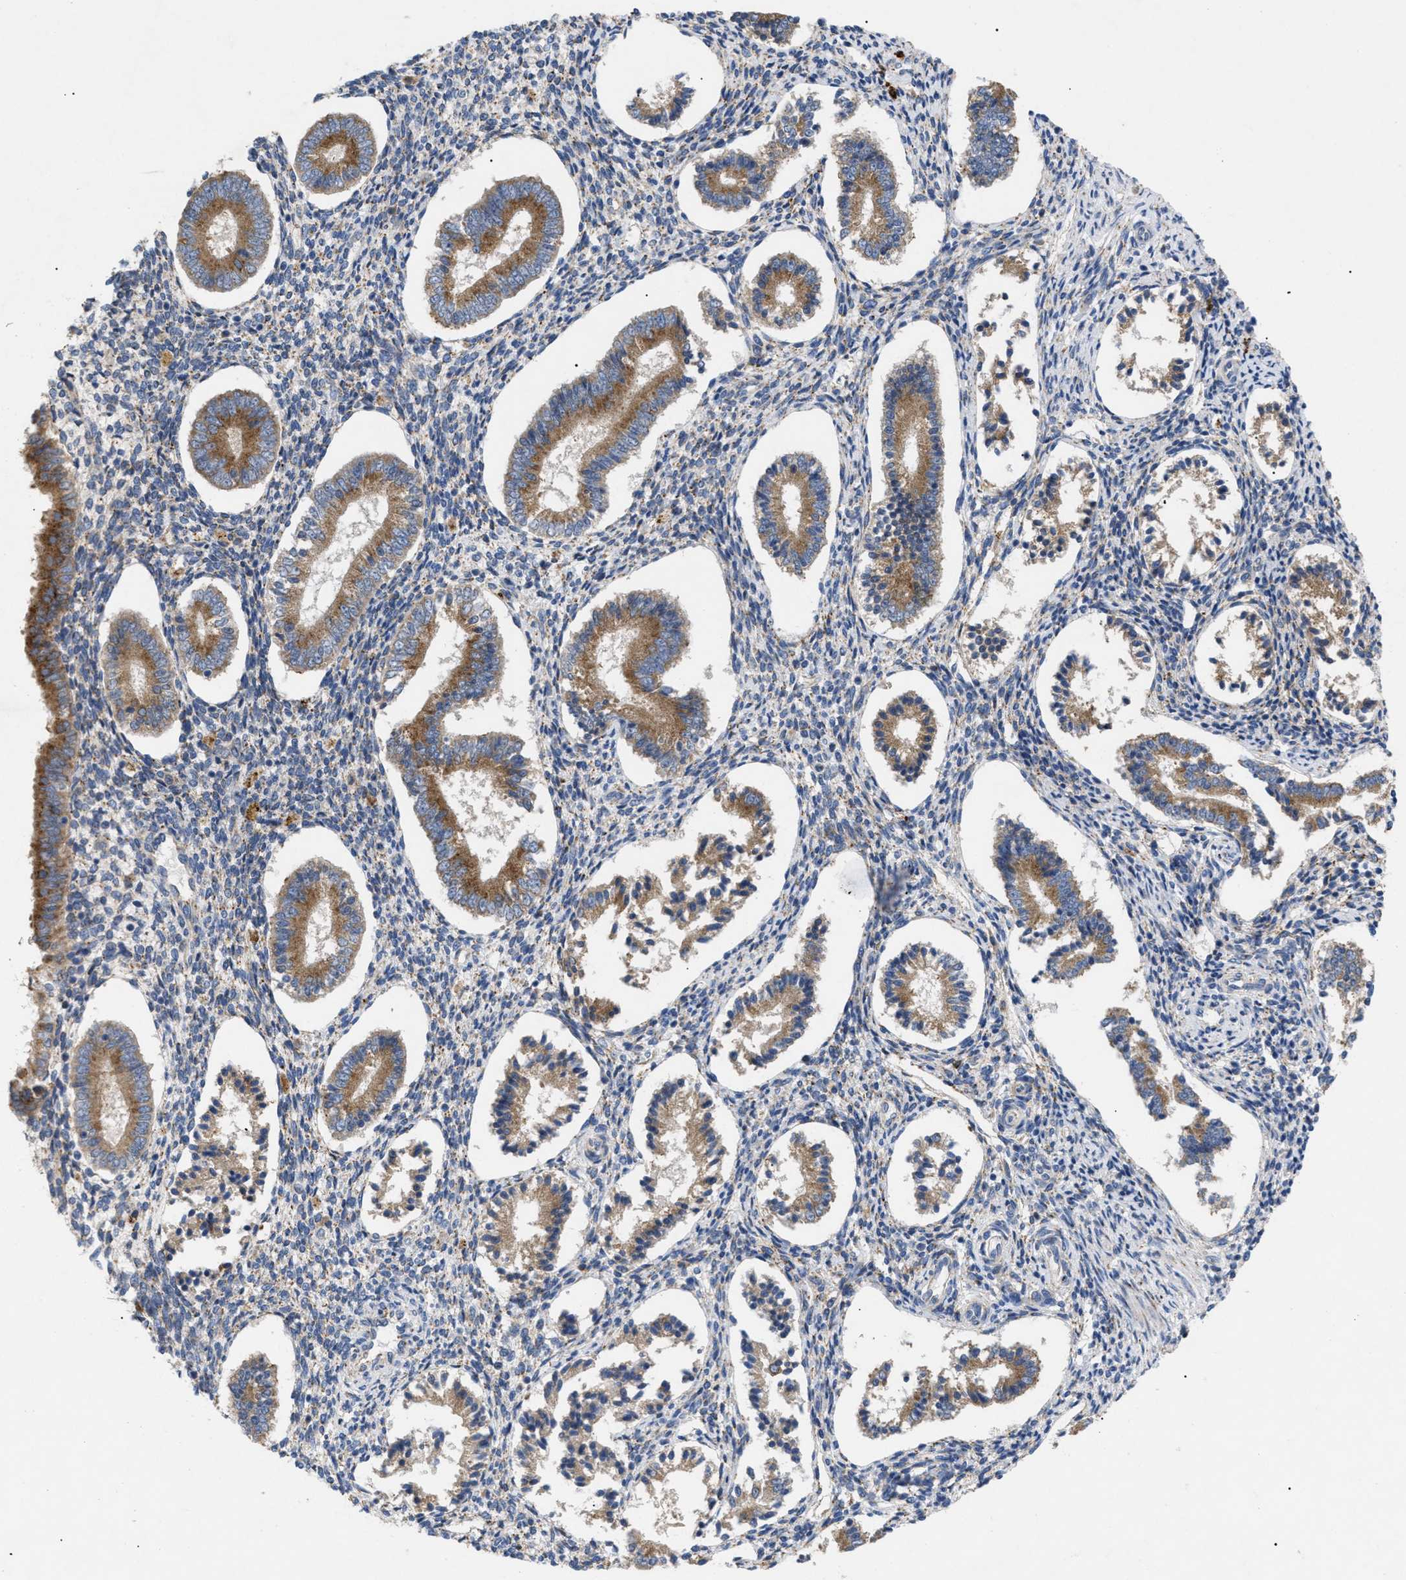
{"staining": {"intensity": "weak", "quantity": "25%-75%", "location": "cytoplasmic/membranous"}, "tissue": "endometrium", "cell_type": "Cells in endometrial stroma", "image_type": "normal", "snomed": [{"axis": "morphology", "description": "Normal tissue, NOS"}, {"axis": "topography", "description": "Endometrium"}], "caption": "This photomicrograph reveals unremarkable endometrium stained with IHC to label a protein in brown. The cytoplasmic/membranous of cells in endometrial stroma show weak positivity for the protein. Nuclei are counter-stained blue.", "gene": "SLC50A1", "patient": {"sex": "female", "age": 42}}